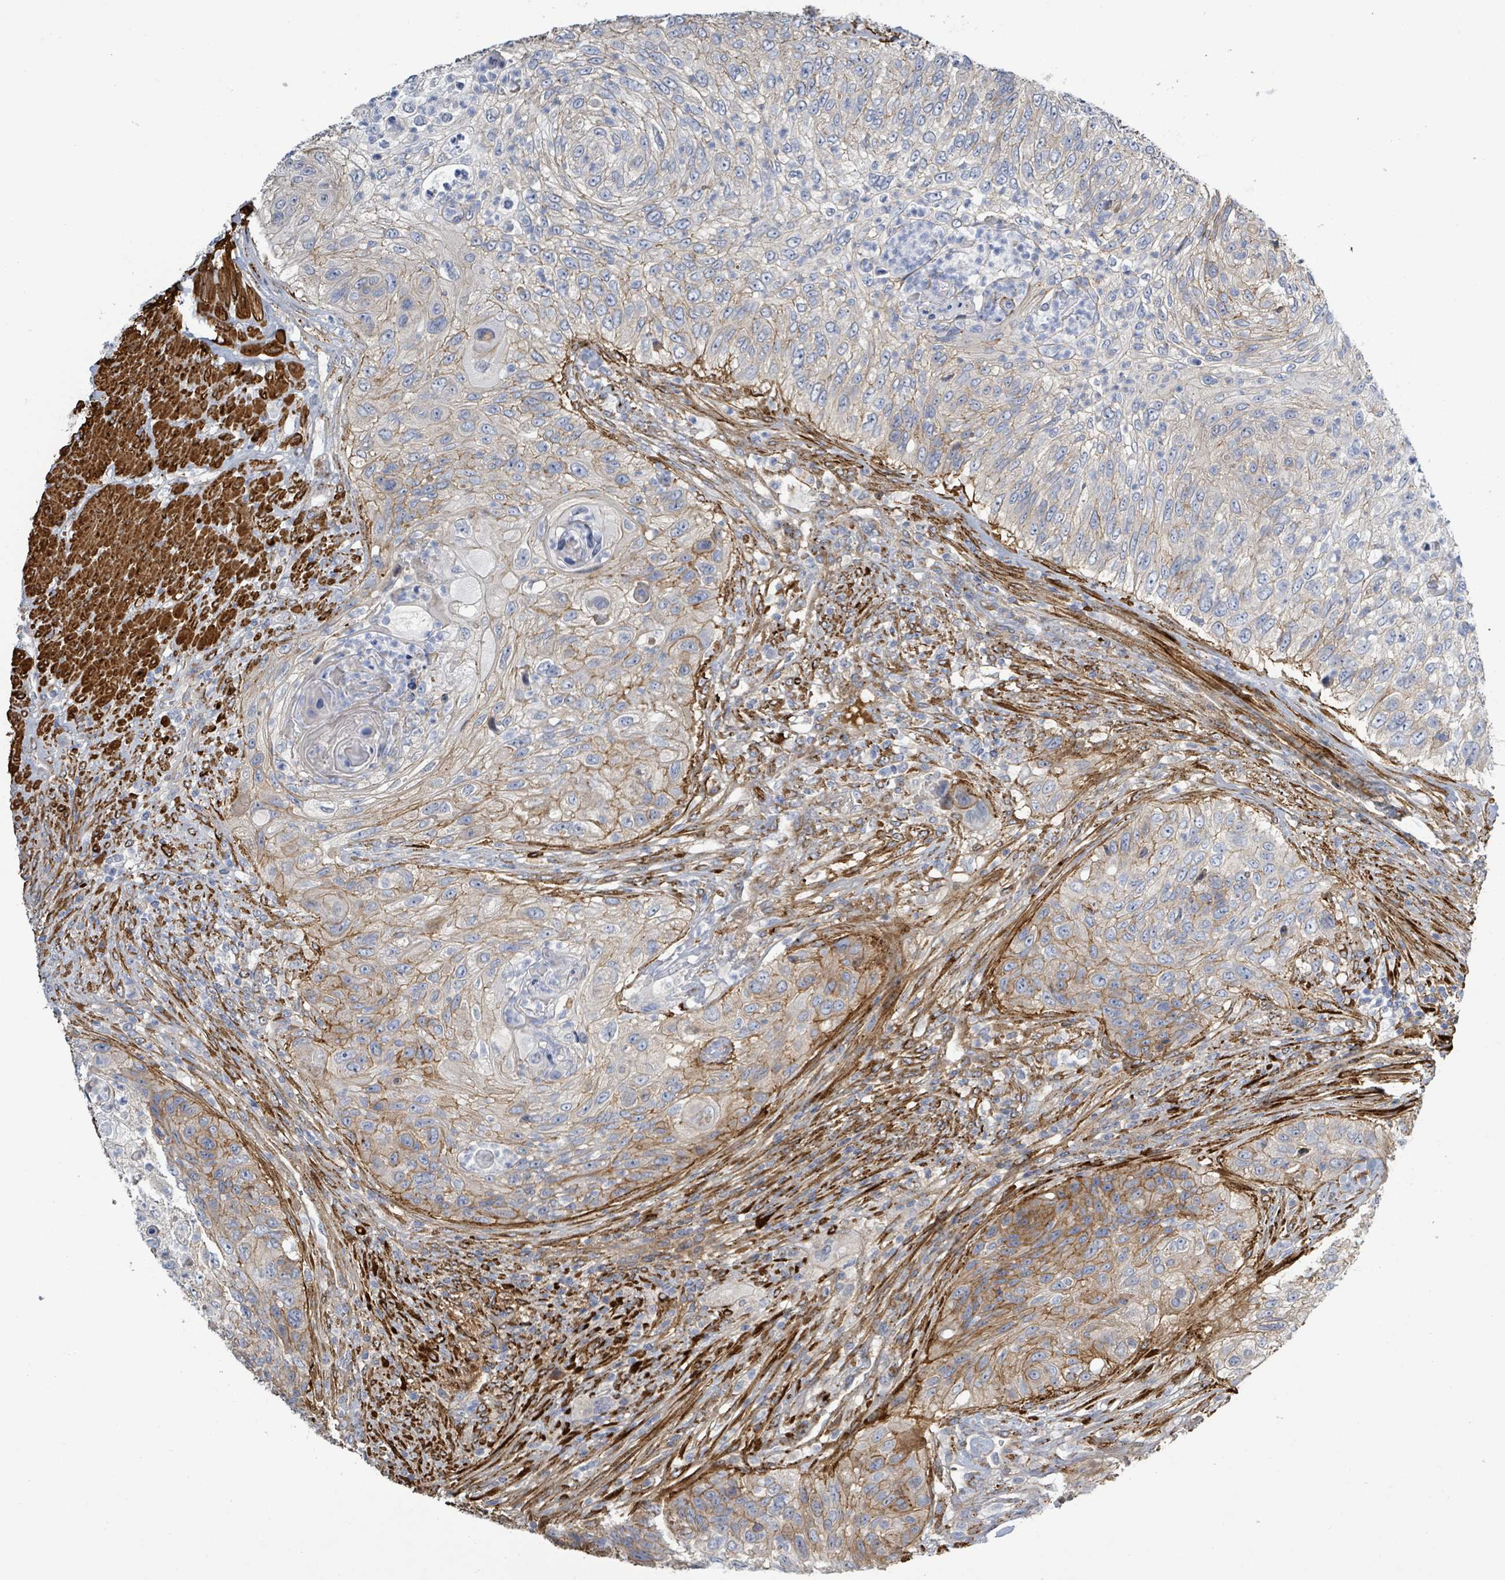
{"staining": {"intensity": "moderate", "quantity": "<25%", "location": "cytoplasmic/membranous"}, "tissue": "urothelial cancer", "cell_type": "Tumor cells", "image_type": "cancer", "snomed": [{"axis": "morphology", "description": "Urothelial carcinoma, High grade"}, {"axis": "topography", "description": "Urinary bladder"}], "caption": "A high-resolution photomicrograph shows immunohistochemistry staining of urothelial carcinoma (high-grade), which demonstrates moderate cytoplasmic/membranous expression in about <25% of tumor cells.", "gene": "DMRTC1B", "patient": {"sex": "female", "age": 60}}